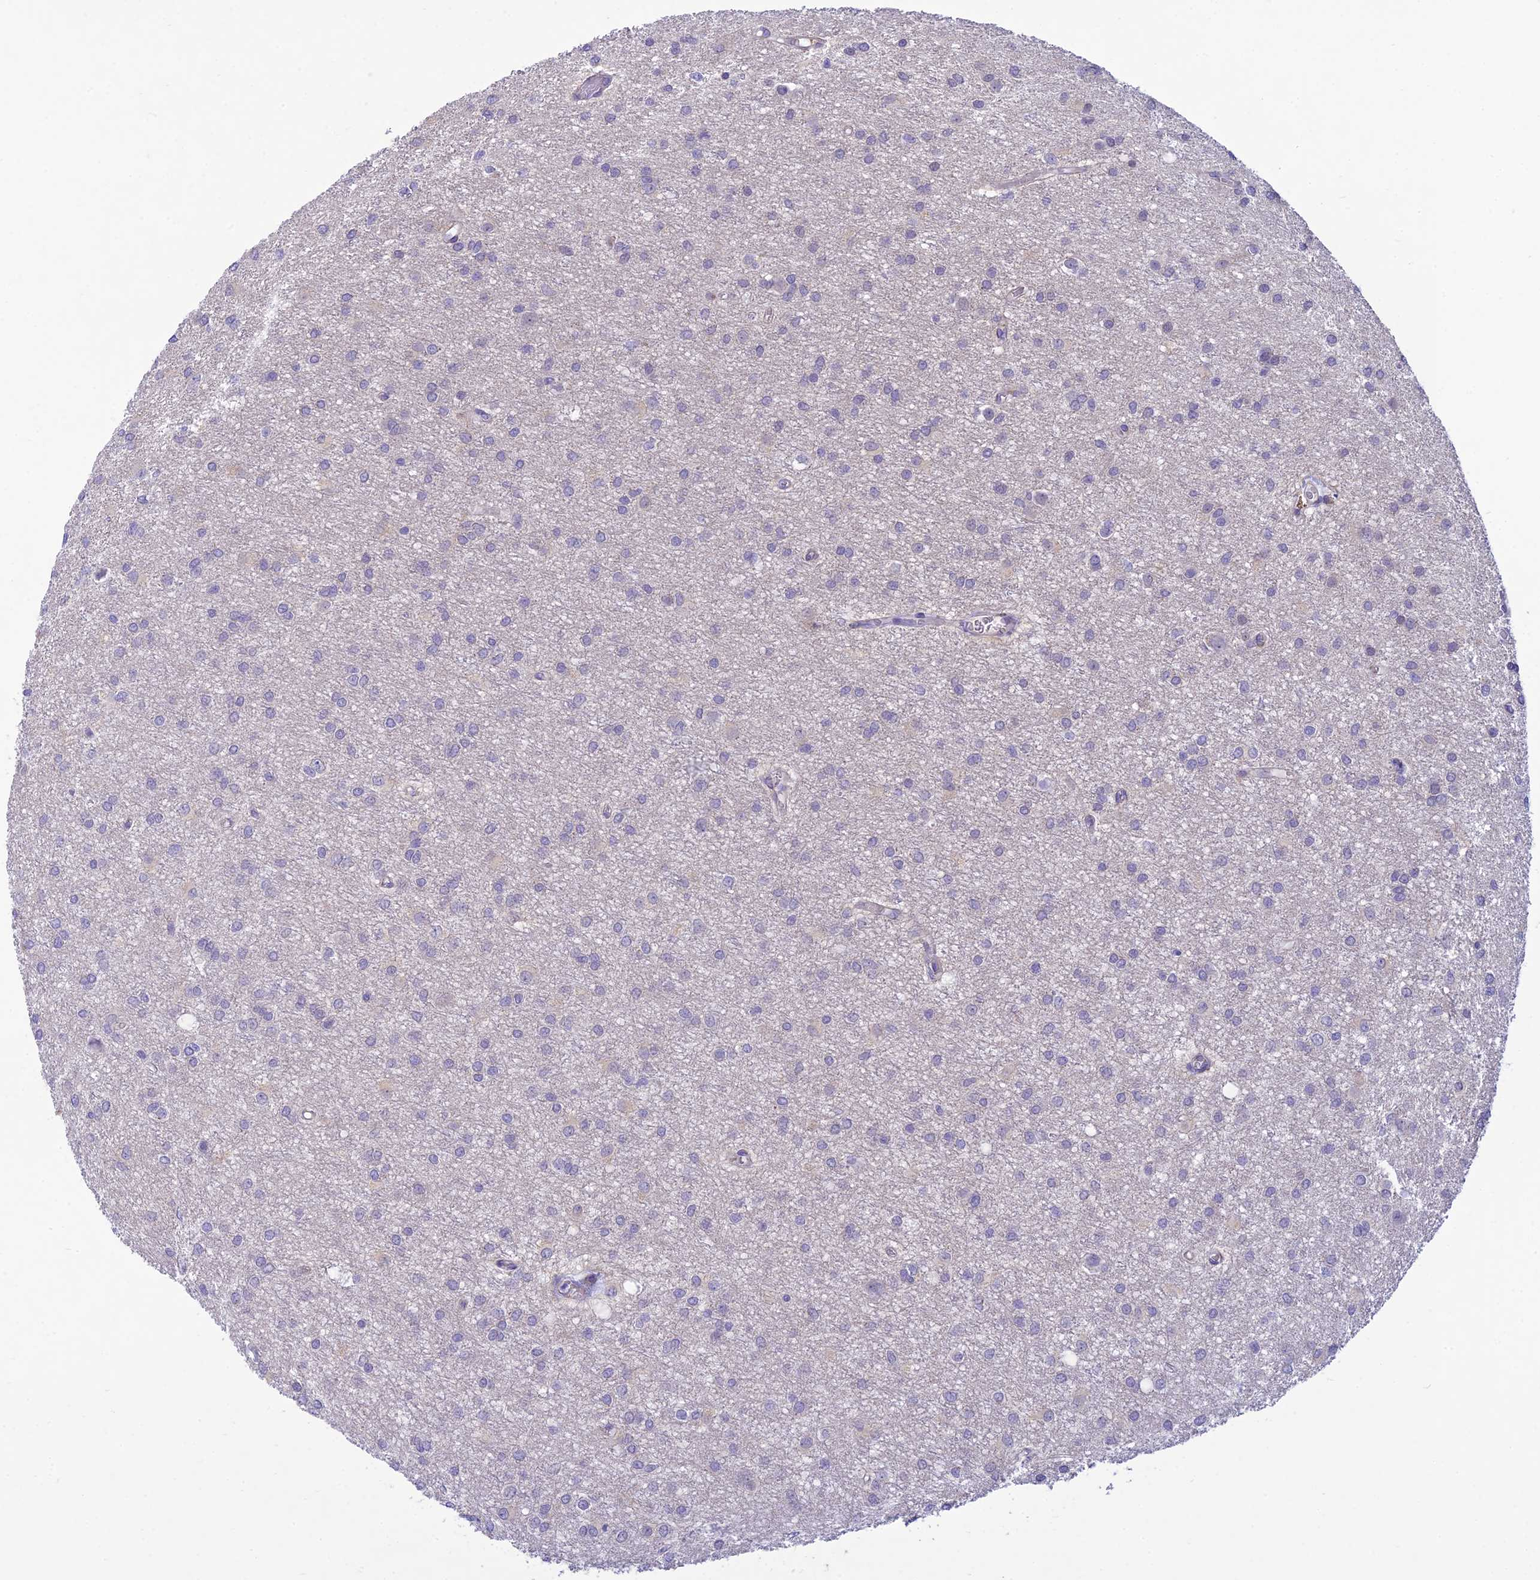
{"staining": {"intensity": "negative", "quantity": "none", "location": "none"}, "tissue": "glioma", "cell_type": "Tumor cells", "image_type": "cancer", "snomed": [{"axis": "morphology", "description": "Glioma, malignant, High grade"}, {"axis": "topography", "description": "Brain"}], "caption": "The photomicrograph exhibits no significant positivity in tumor cells of glioma.", "gene": "FBXW4", "patient": {"sex": "female", "age": 50}}